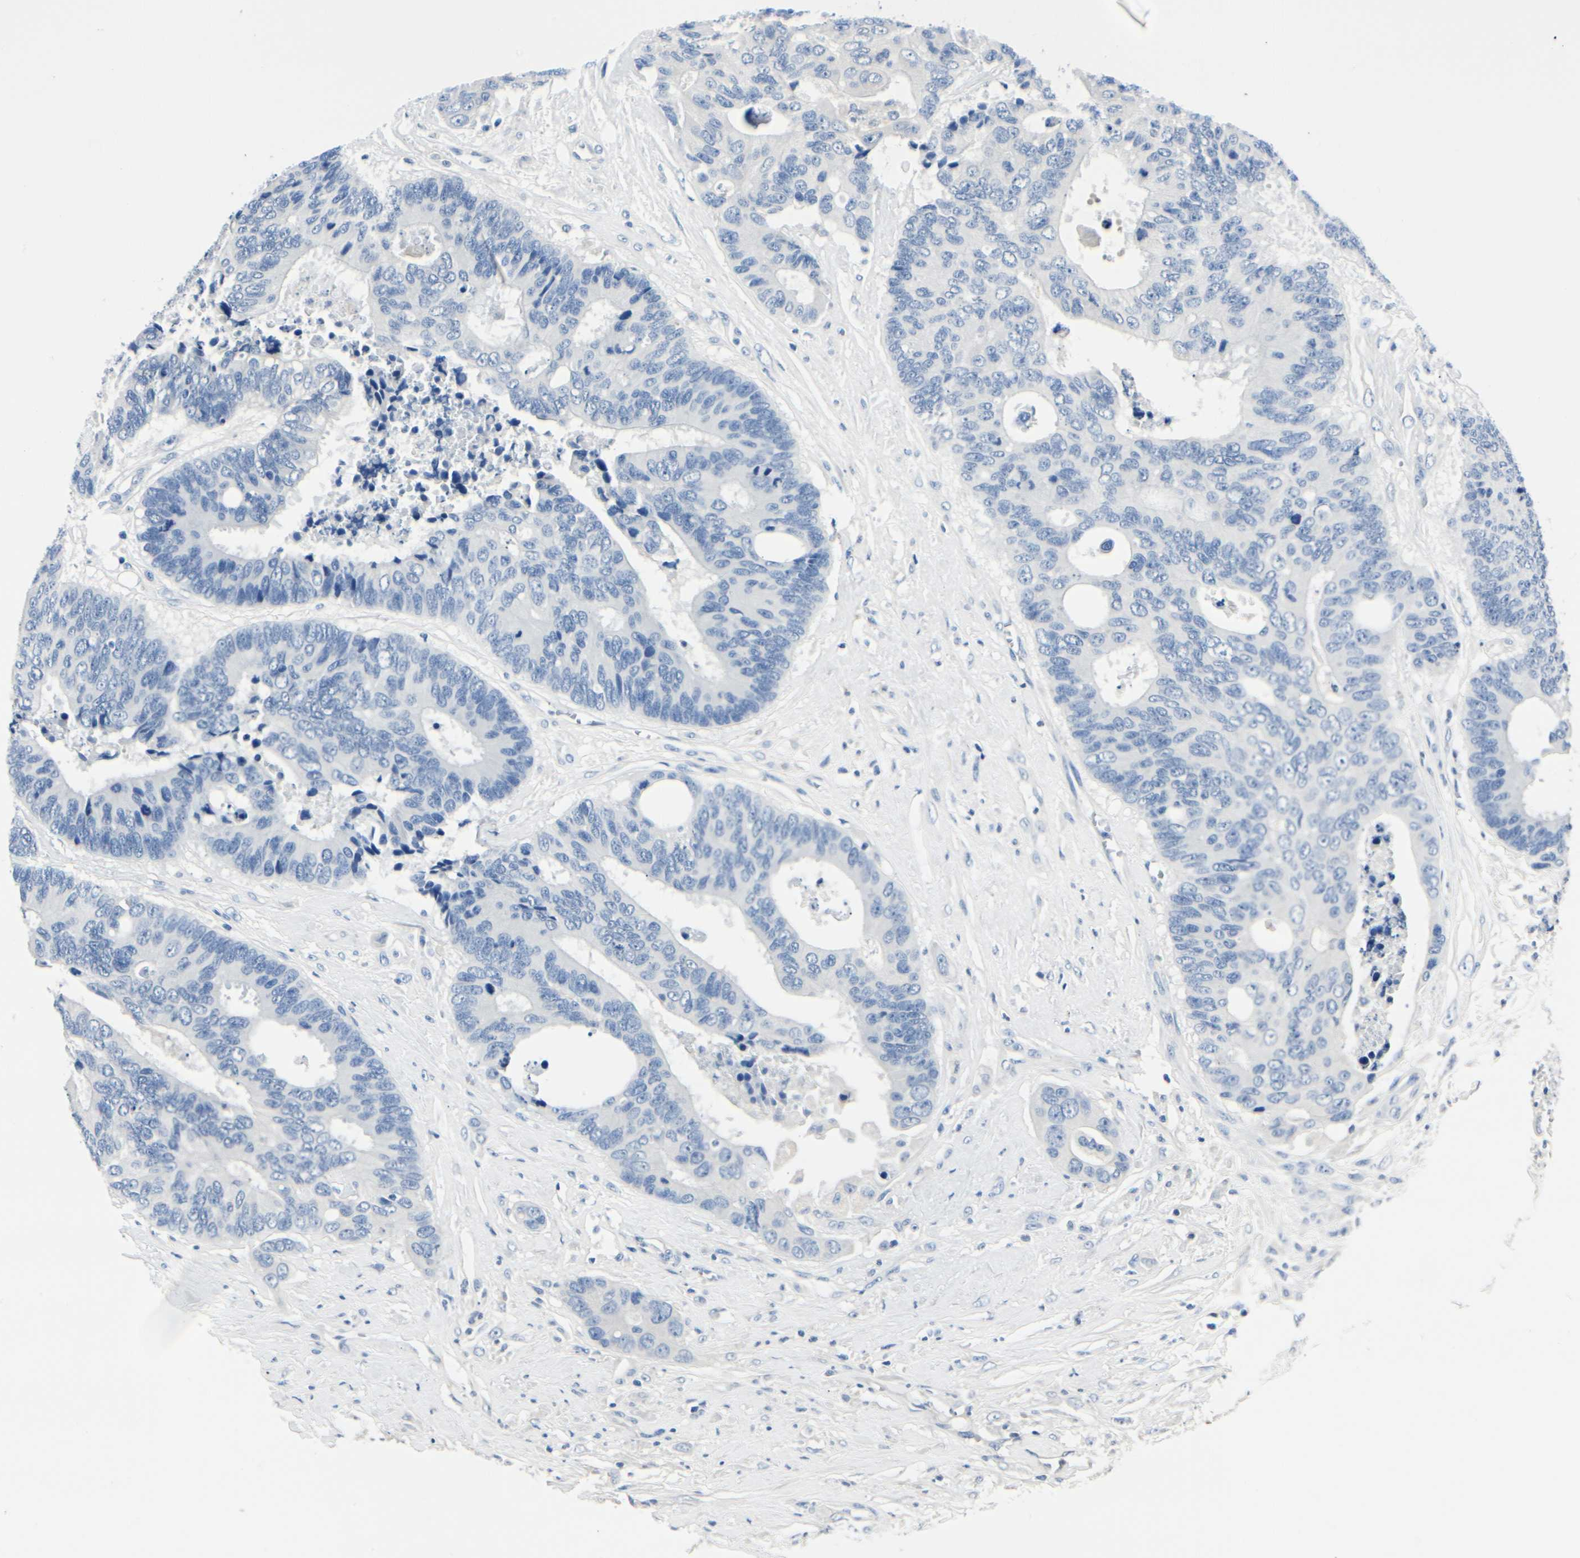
{"staining": {"intensity": "negative", "quantity": "none", "location": "none"}, "tissue": "colorectal cancer", "cell_type": "Tumor cells", "image_type": "cancer", "snomed": [{"axis": "morphology", "description": "Adenocarcinoma, NOS"}, {"axis": "topography", "description": "Rectum"}], "caption": "An immunohistochemistry (IHC) photomicrograph of colorectal adenocarcinoma is shown. There is no staining in tumor cells of colorectal adenocarcinoma.", "gene": "TGFBR3", "patient": {"sex": "male", "age": 55}}